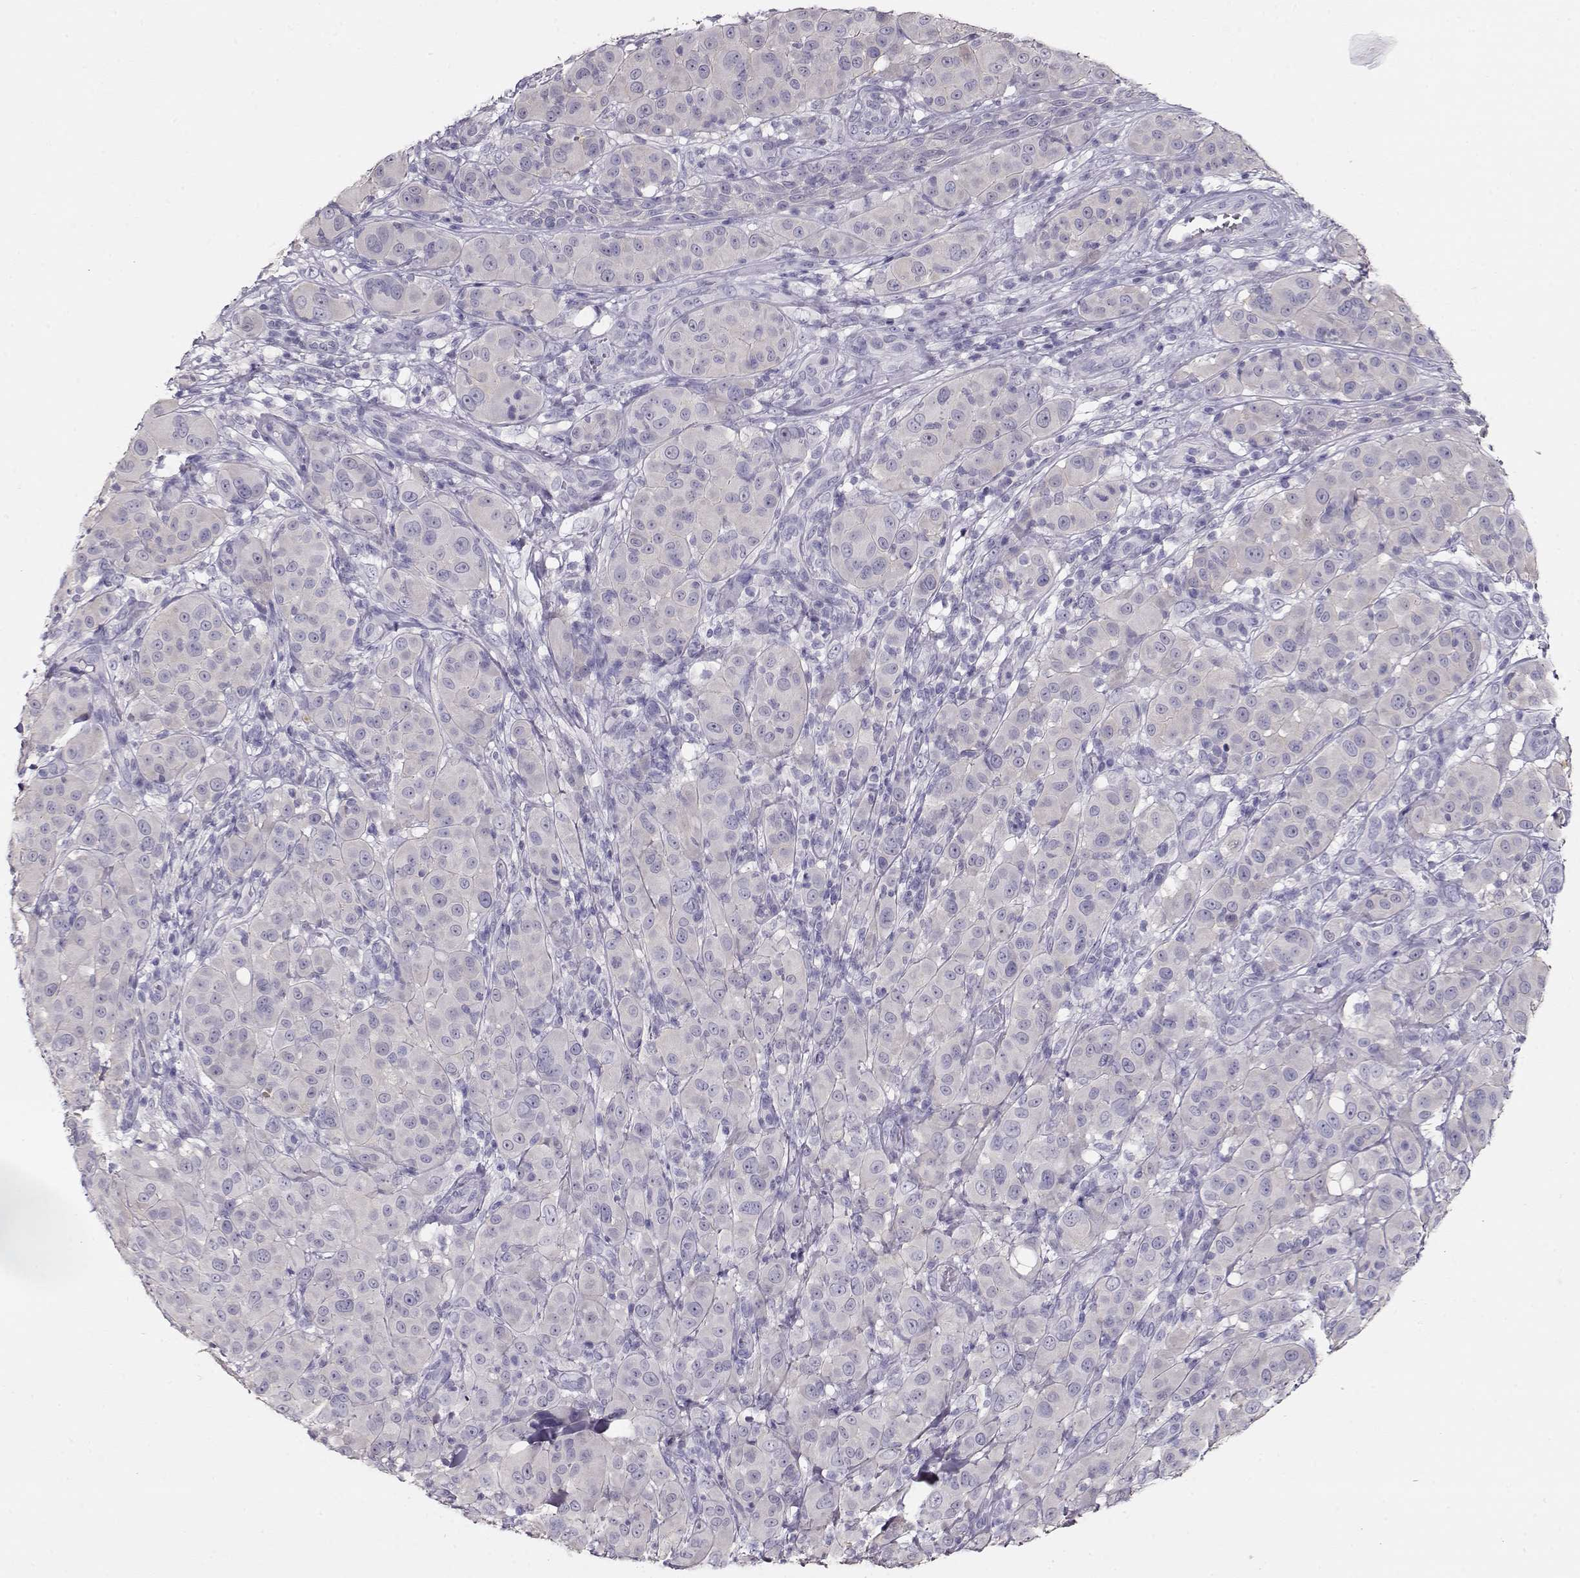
{"staining": {"intensity": "negative", "quantity": "none", "location": "none"}, "tissue": "melanoma", "cell_type": "Tumor cells", "image_type": "cancer", "snomed": [{"axis": "morphology", "description": "Malignant melanoma, NOS"}, {"axis": "topography", "description": "Skin"}], "caption": "This is a histopathology image of immunohistochemistry (IHC) staining of melanoma, which shows no expression in tumor cells.", "gene": "NDRG4", "patient": {"sex": "female", "age": 87}}